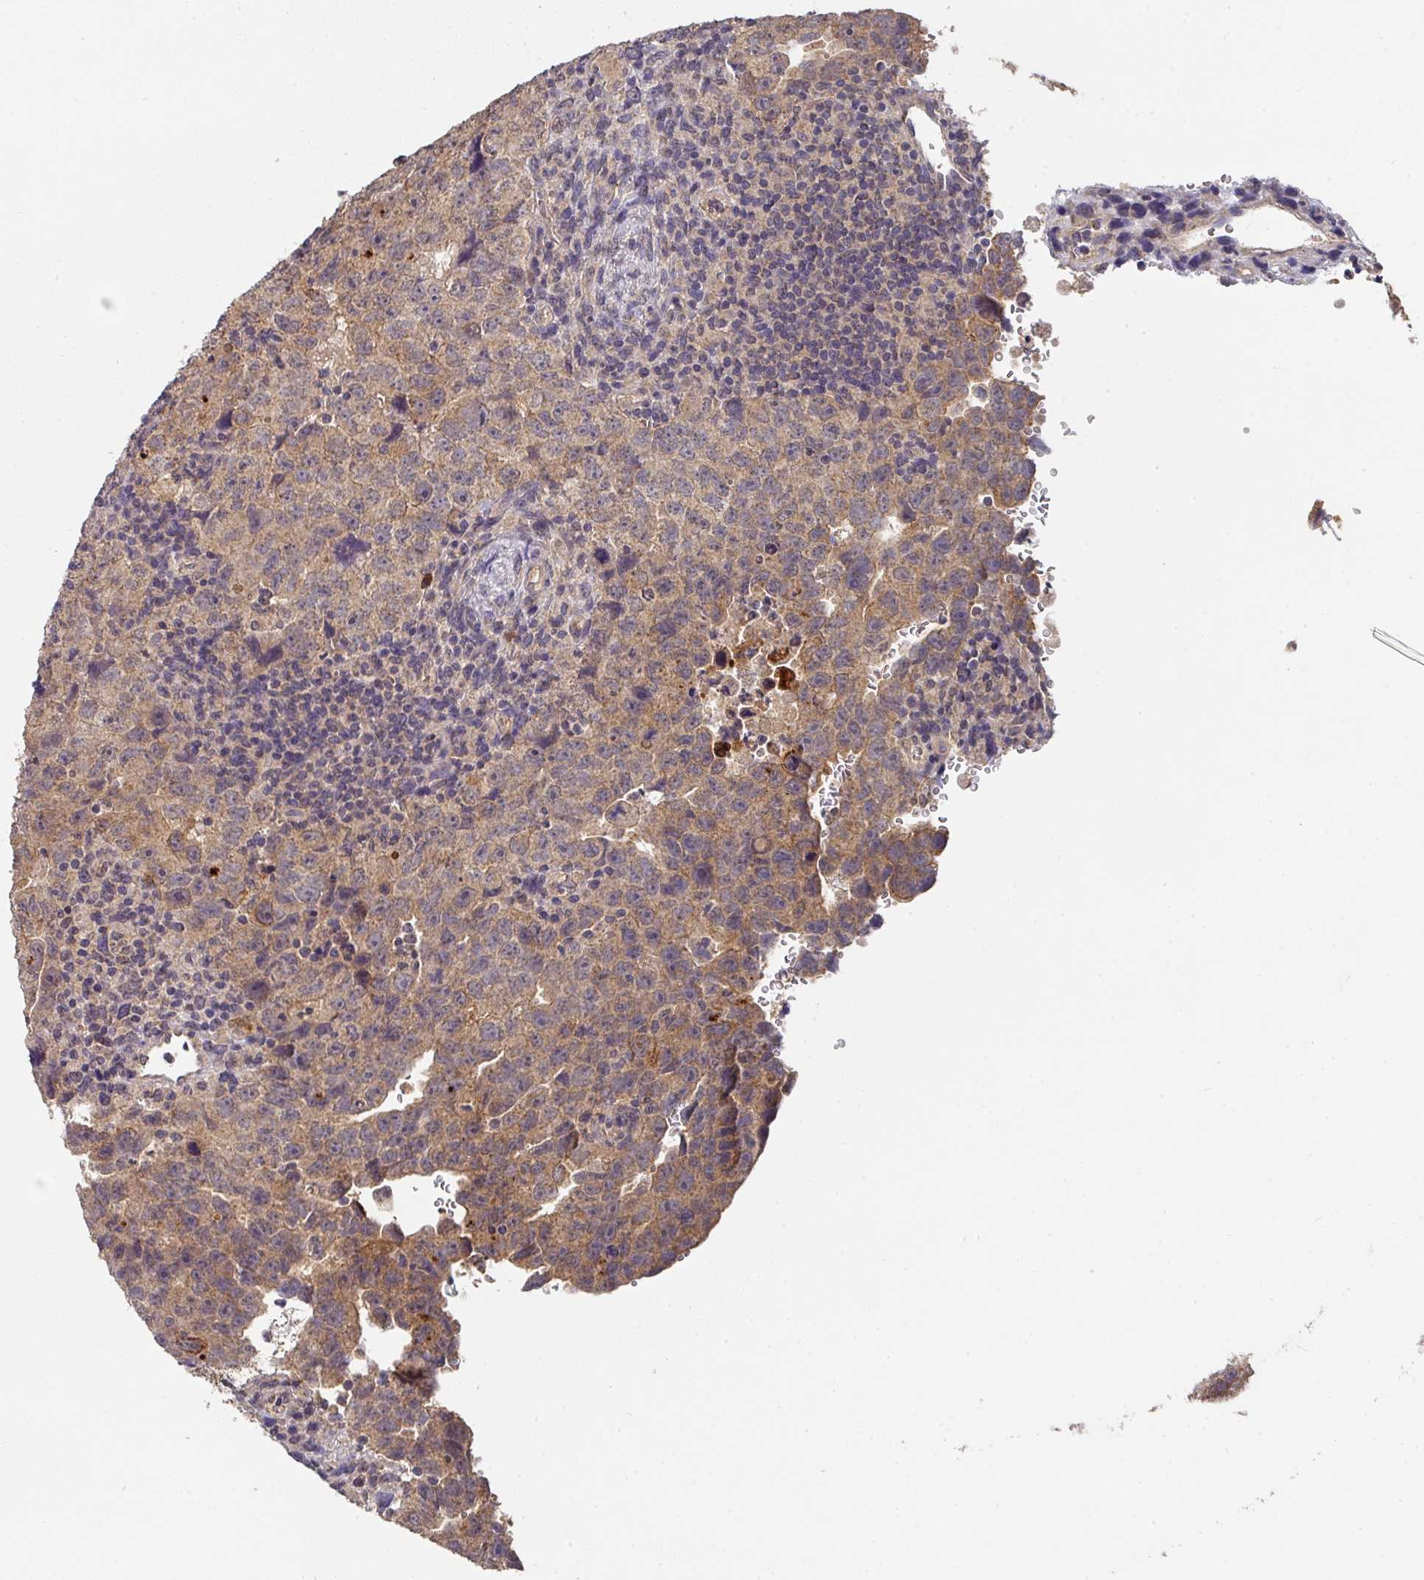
{"staining": {"intensity": "moderate", "quantity": ">75%", "location": "cytoplasmic/membranous"}, "tissue": "testis cancer", "cell_type": "Tumor cells", "image_type": "cancer", "snomed": [{"axis": "morphology", "description": "Carcinoma, Embryonal, NOS"}, {"axis": "topography", "description": "Testis"}], "caption": "This is an image of IHC staining of embryonal carcinoma (testis), which shows moderate staining in the cytoplasmic/membranous of tumor cells.", "gene": "EXTL3", "patient": {"sex": "male", "age": 24}}